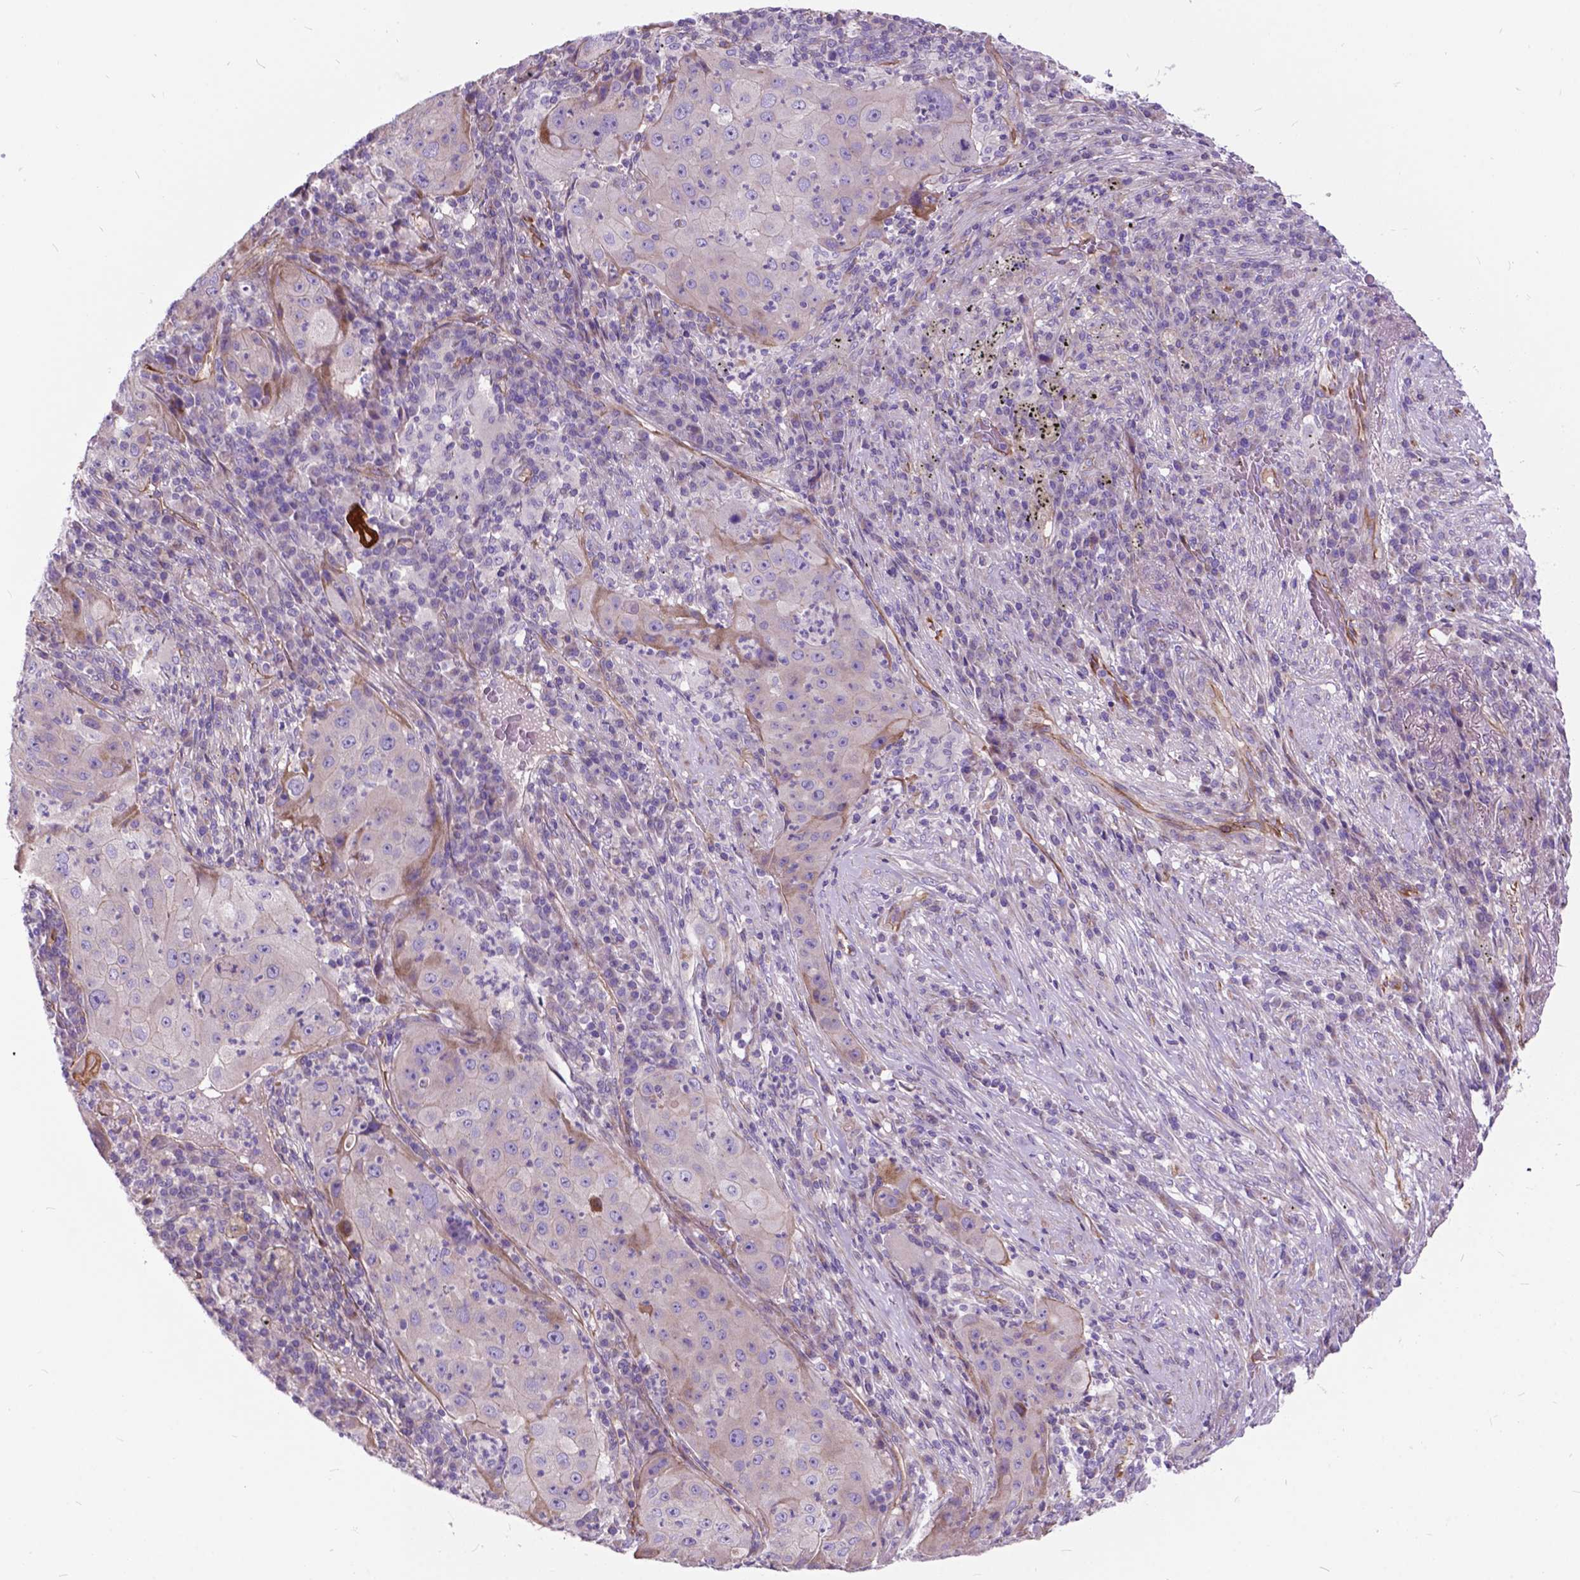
{"staining": {"intensity": "negative", "quantity": "none", "location": "none"}, "tissue": "lung cancer", "cell_type": "Tumor cells", "image_type": "cancer", "snomed": [{"axis": "morphology", "description": "Squamous cell carcinoma, NOS"}, {"axis": "topography", "description": "Lung"}], "caption": "Immunohistochemistry of lung squamous cell carcinoma exhibits no expression in tumor cells.", "gene": "FLT4", "patient": {"sex": "female", "age": 59}}